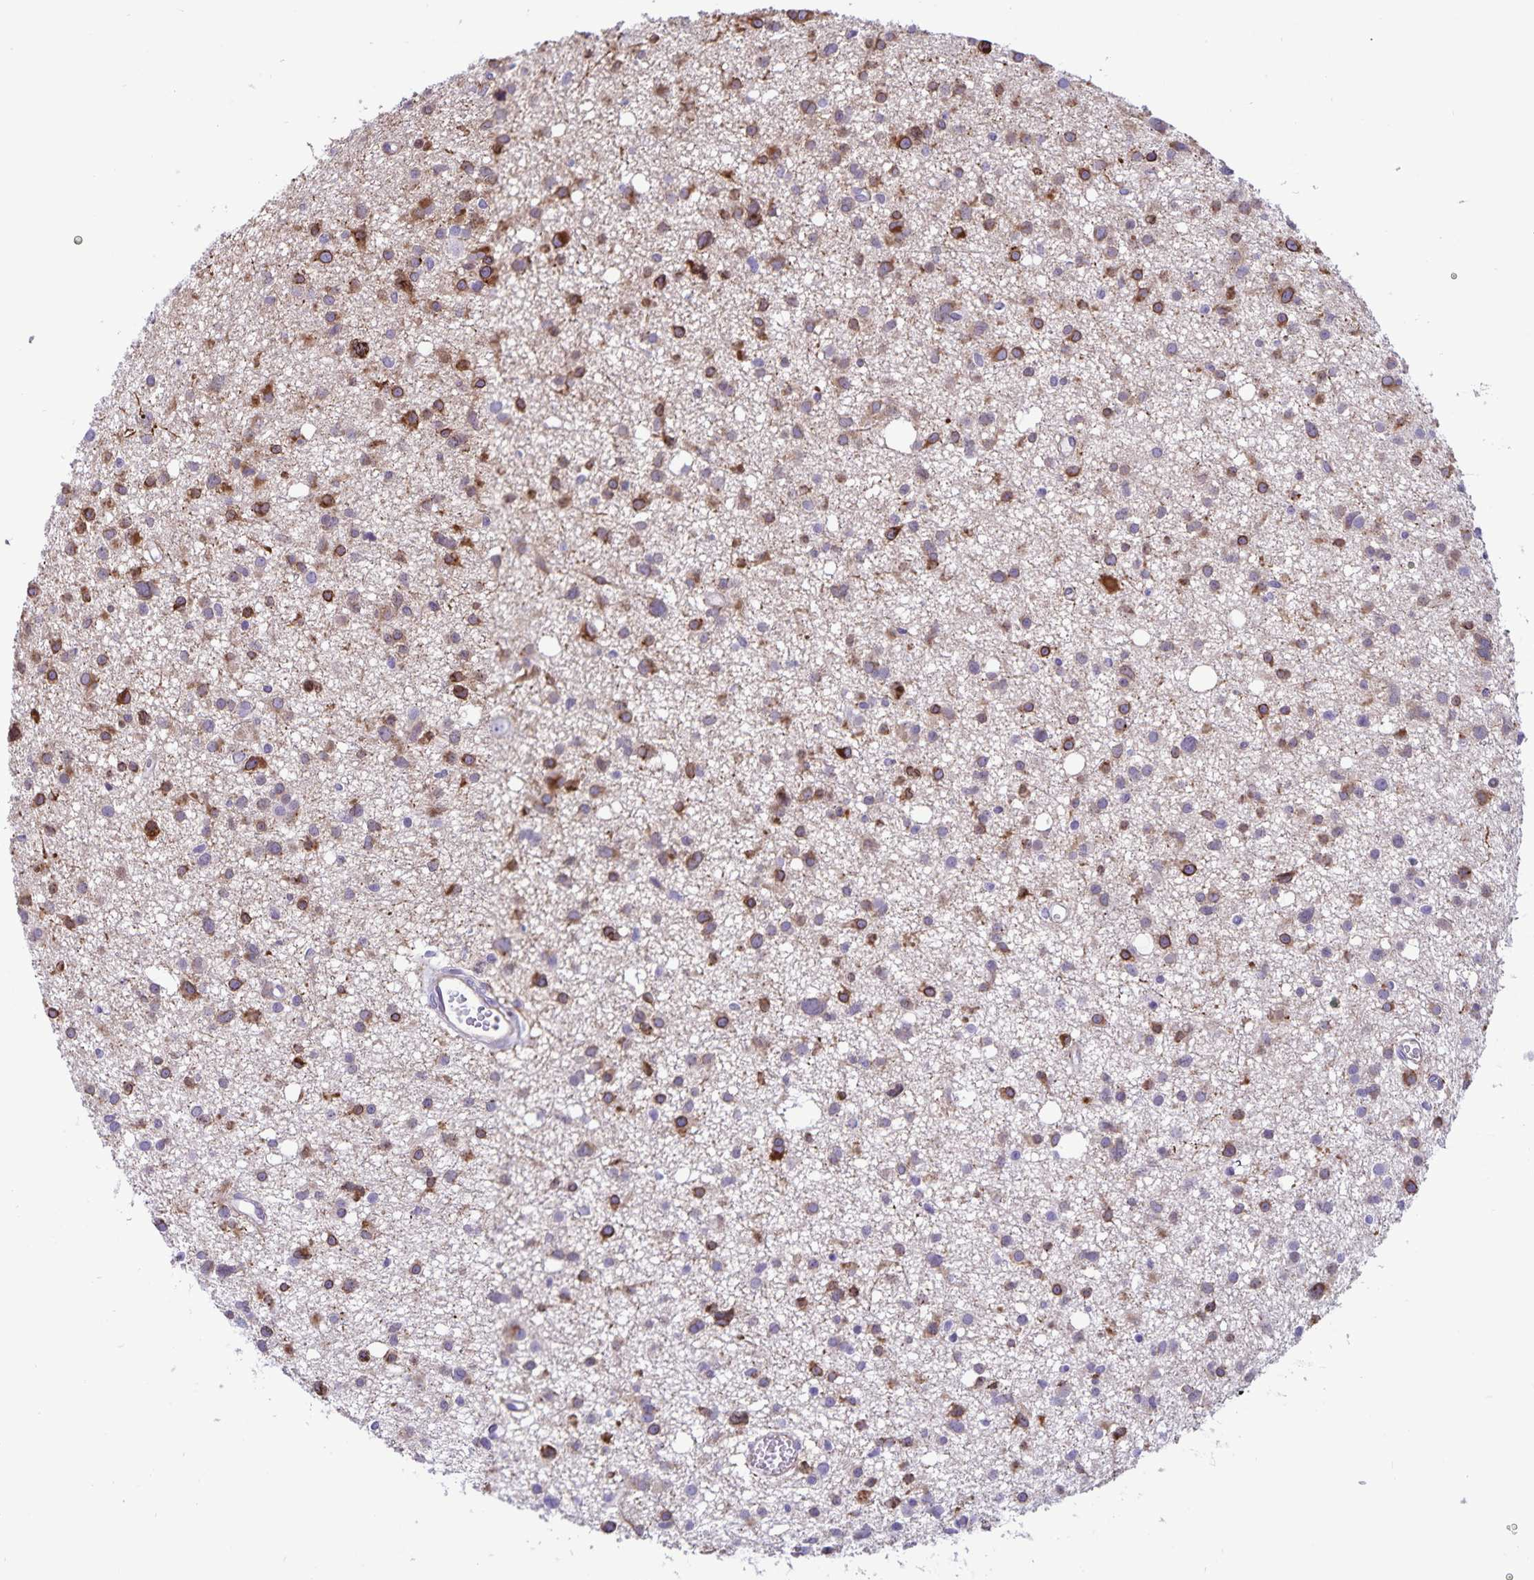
{"staining": {"intensity": "moderate", "quantity": "25%-75%", "location": "cytoplasmic/membranous"}, "tissue": "glioma", "cell_type": "Tumor cells", "image_type": "cancer", "snomed": [{"axis": "morphology", "description": "Glioma, malignant, High grade"}, {"axis": "topography", "description": "Brain"}], "caption": "A brown stain labels moderate cytoplasmic/membranous positivity of a protein in human glioma tumor cells. The protein of interest is stained brown, and the nuclei are stained in blue (DAB (3,3'-diaminobenzidine) IHC with brightfield microscopy, high magnification).", "gene": "RCN1", "patient": {"sex": "male", "age": 23}}